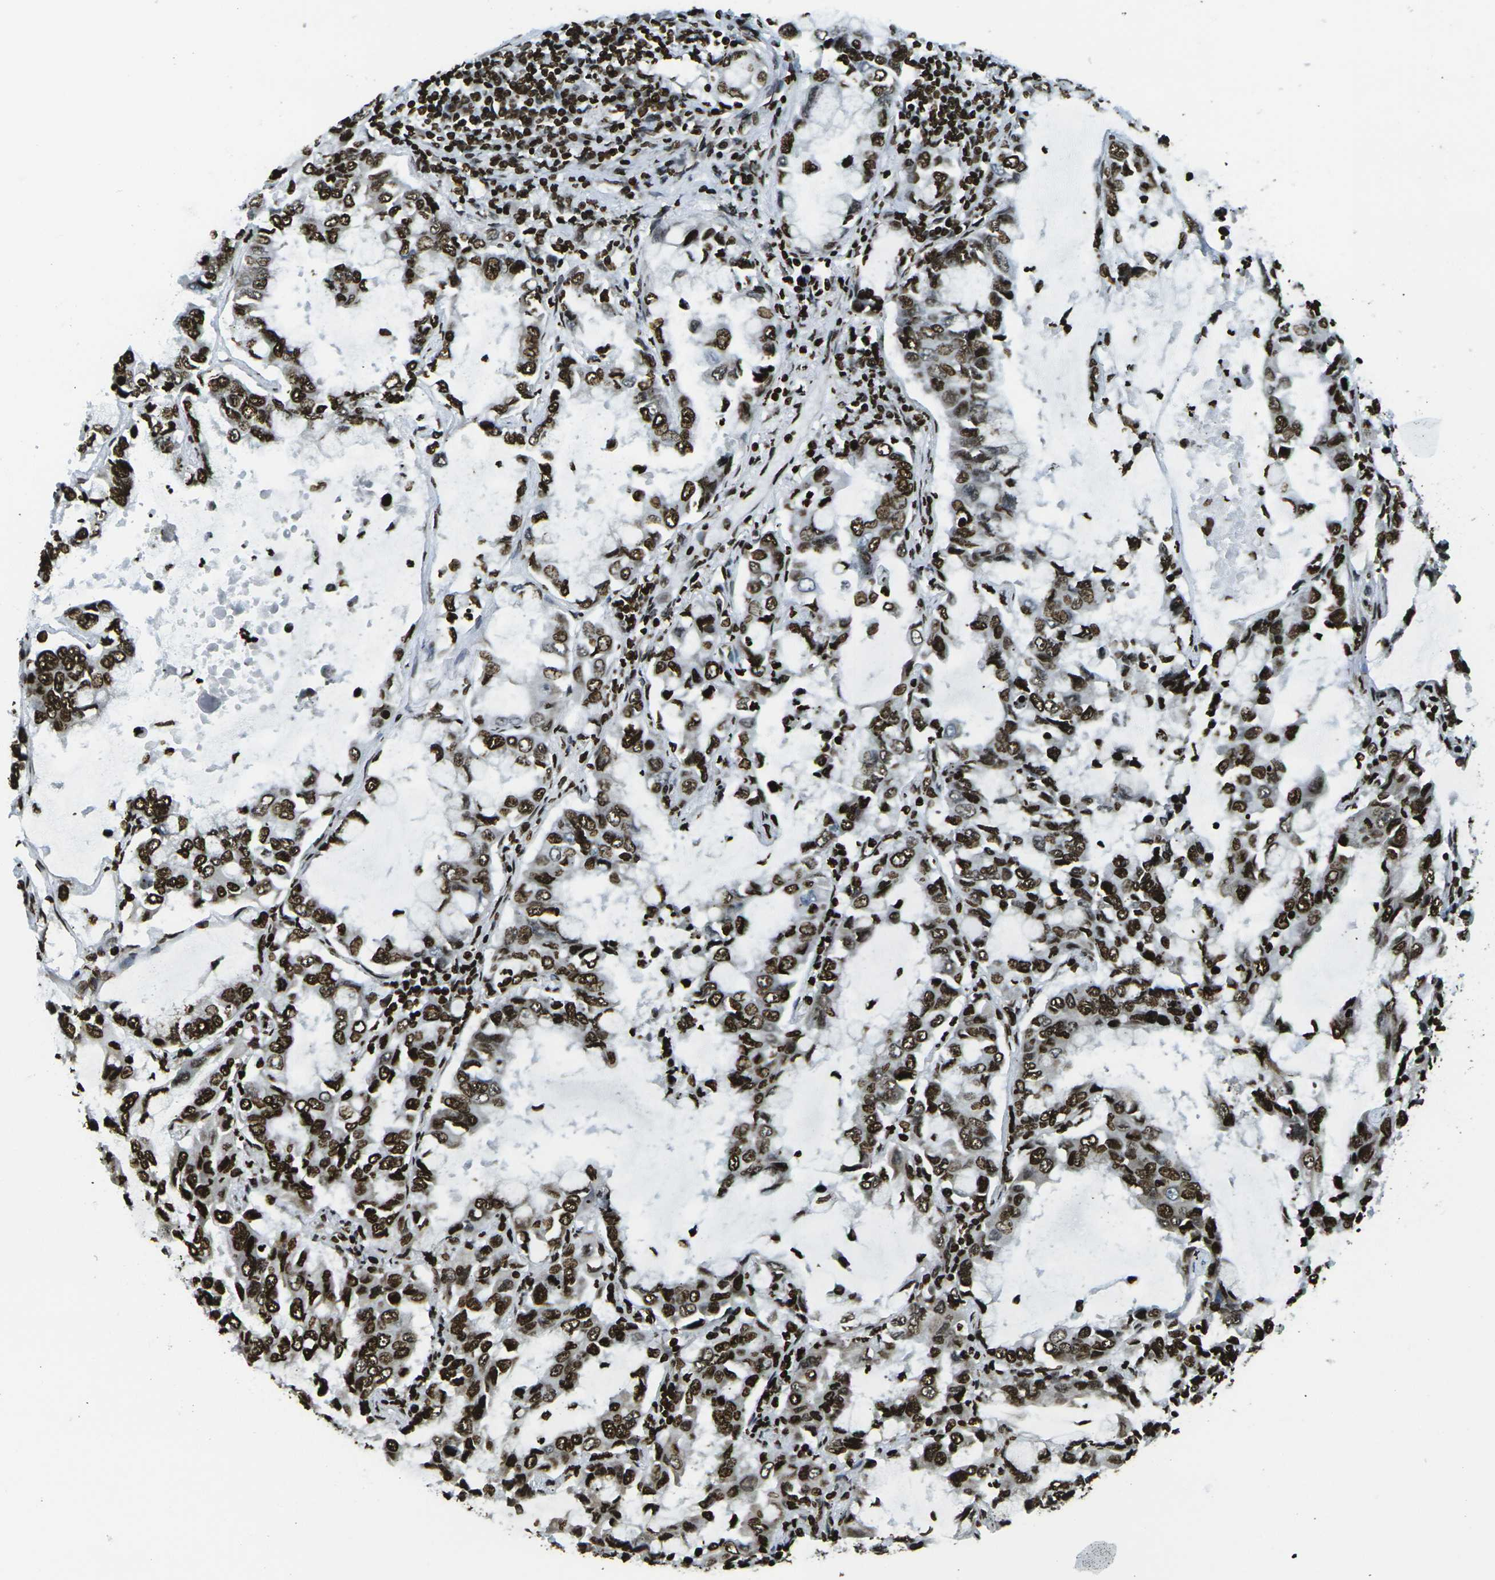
{"staining": {"intensity": "strong", "quantity": ">75%", "location": "nuclear"}, "tissue": "lung cancer", "cell_type": "Tumor cells", "image_type": "cancer", "snomed": [{"axis": "morphology", "description": "Adenocarcinoma, NOS"}, {"axis": "topography", "description": "Lung"}], "caption": "Immunohistochemistry image of neoplastic tissue: human lung cancer (adenocarcinoma) stained using immunohistochemistry (IHC) exhibits high levels of strong protein expression localized specifically in the nuclear of tumor cells, appearing as a nuclear brown color.", "gene": "H1-2", "patient": {"sex": "male", "age": 64}}